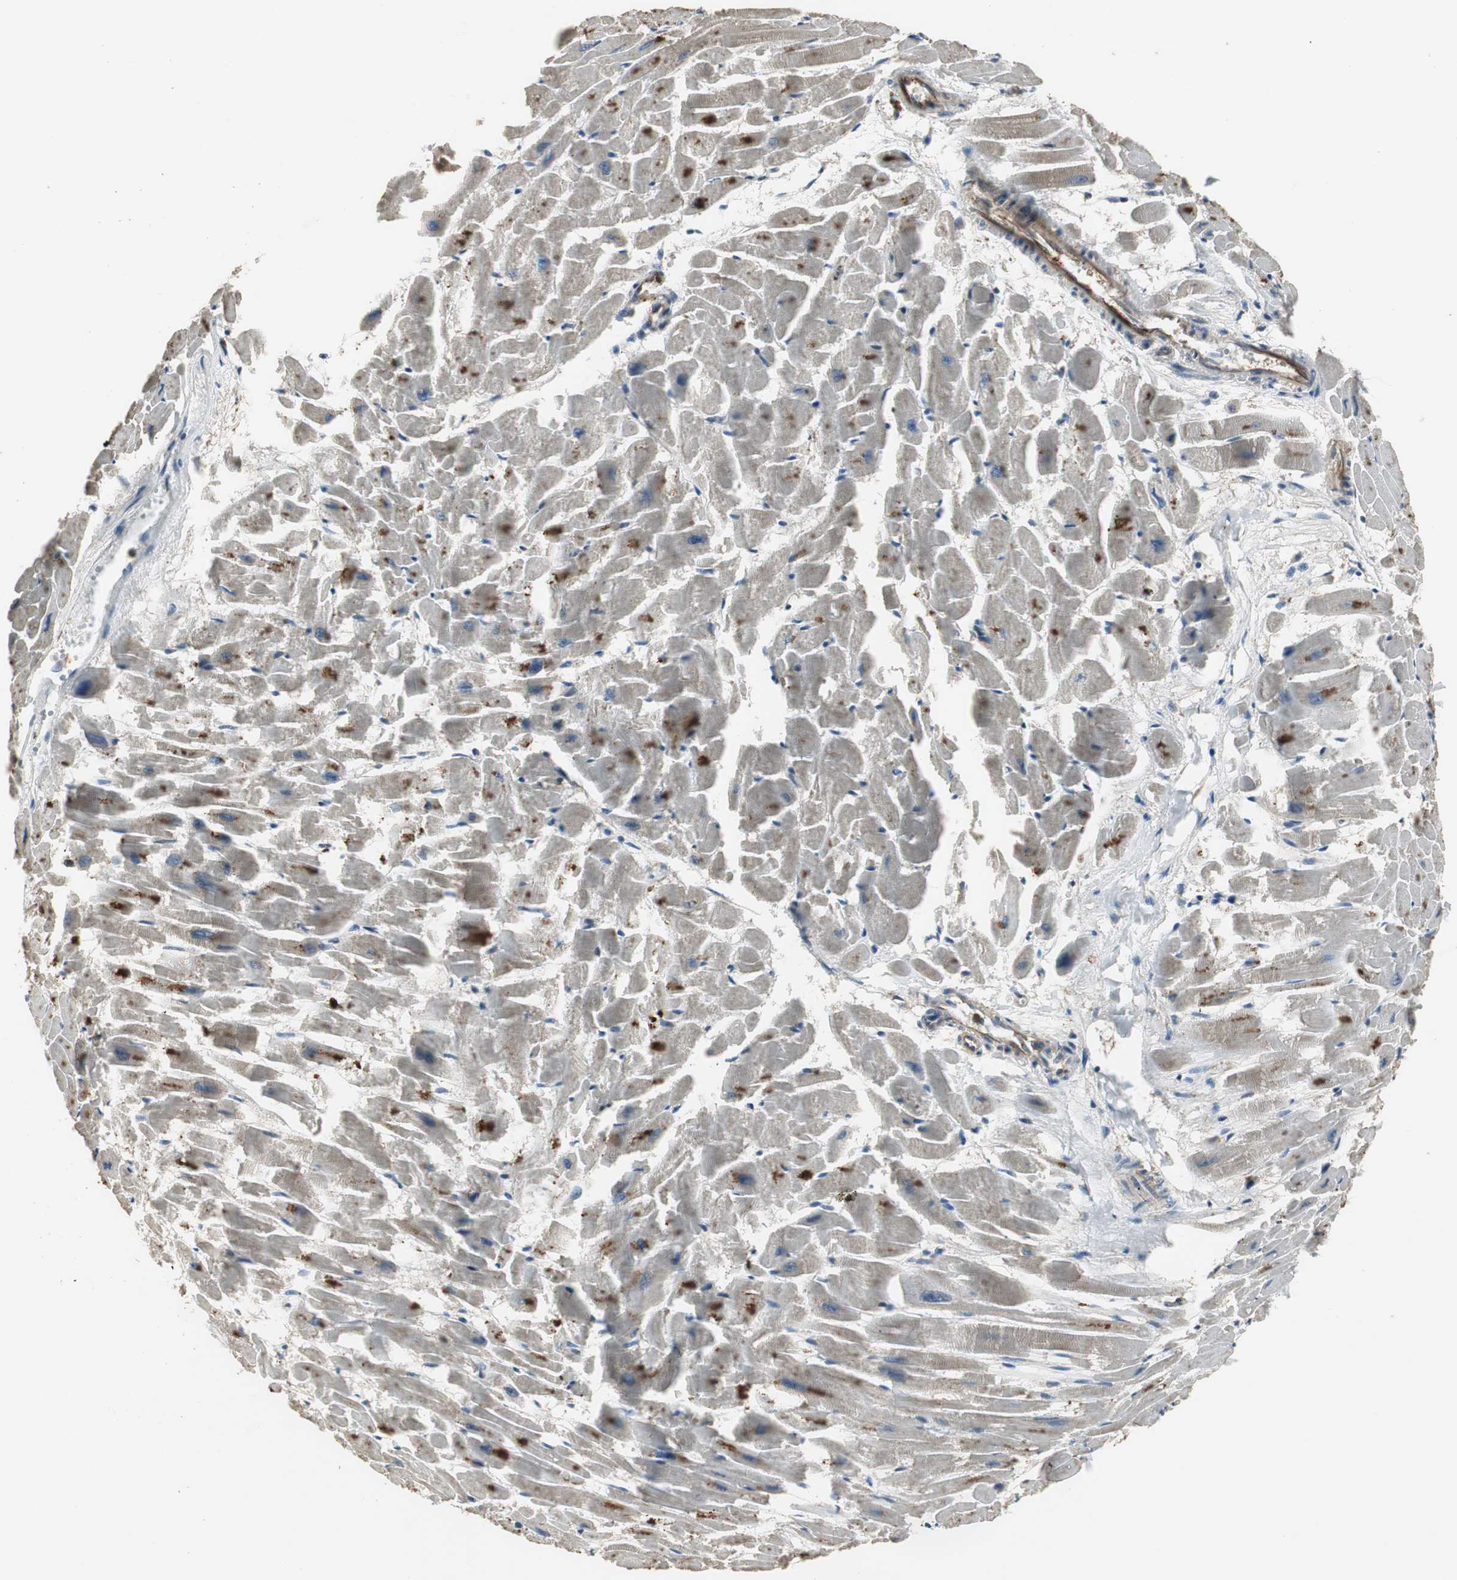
{"staining": {"intensity": "moderate", "quantity": "25%-75%", "location": "cytoplasmic/membranous"}, "tissue": "heart muscle", "cell_type": "Cardiomyocytes", "image_type": "normal", "snomed": [{"axis": "morphology", "description": "Normal tissue, NOS"}, {"axis": "topography", "description": "Heart"}], "caption": "Immunohistochemistry (IHC) micrograph of normal heart muscle stained for a protein (brown), which shows medium levels of moderate cytoplasmic/membranous expression in about 25%-75% of cardiomyocytes.", "gene": "JTB", "patient": {"sex": "female", "age": 19}}